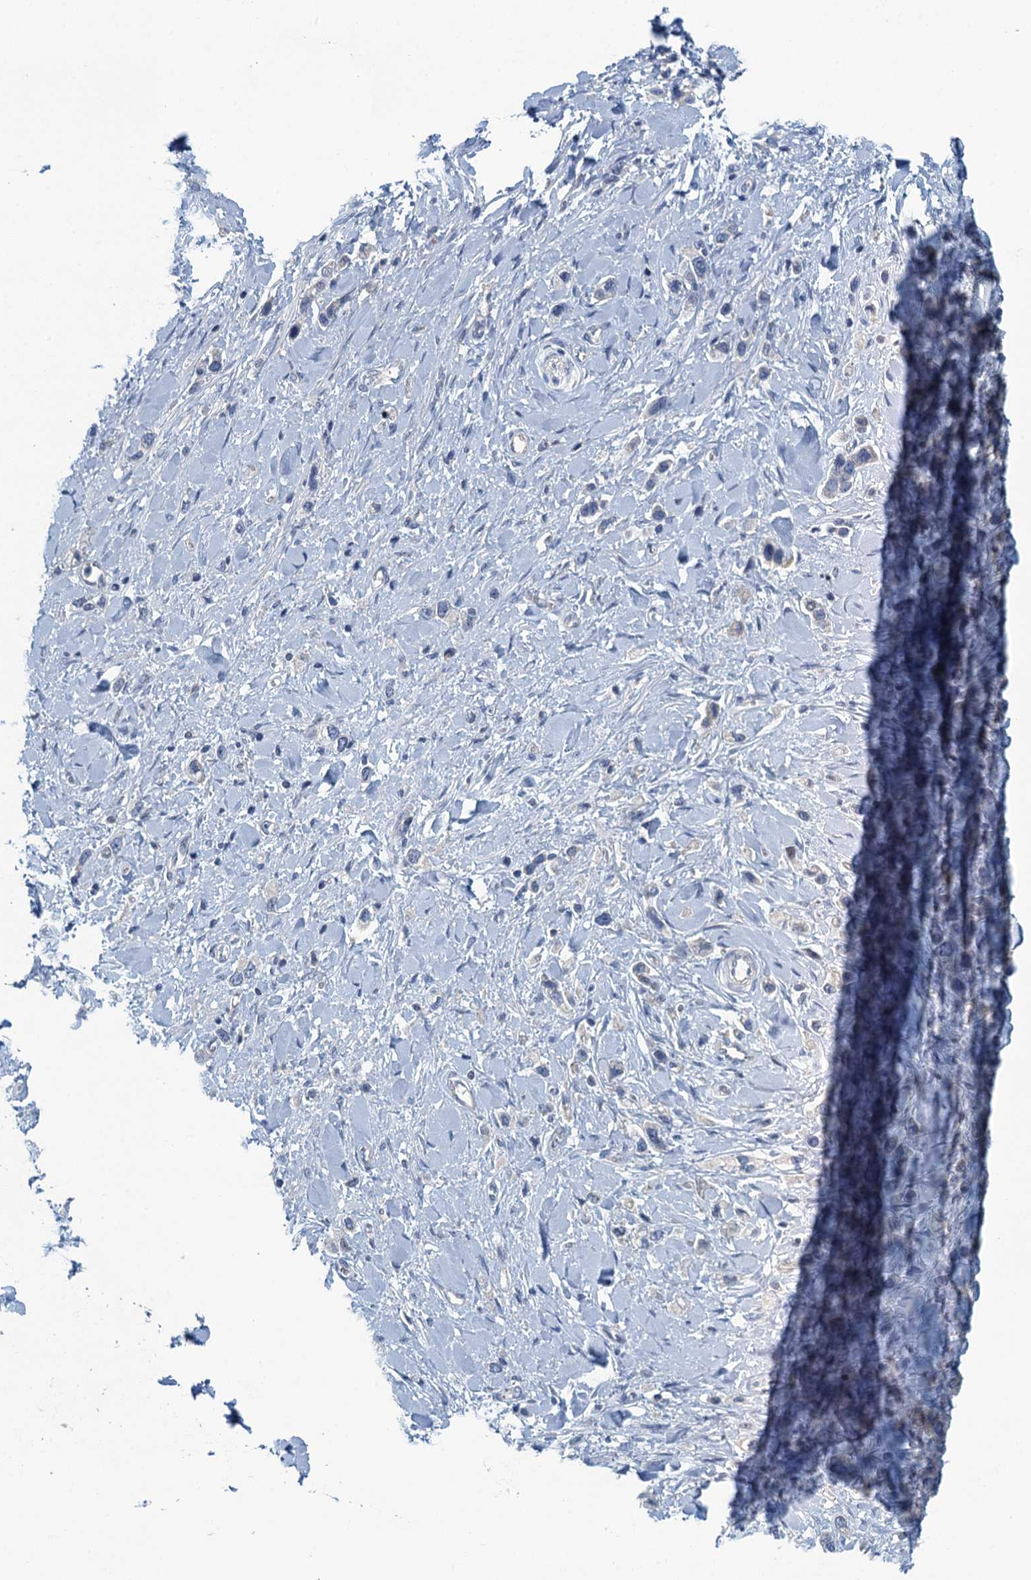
{"staining": {"intensity": "negative", "quantity": "none", "location": "none"}, "tissue": "stomach cancer", "cell_type": "Tumor cells", "image_type": "cancer", "snomed": [{"axis": "morphology", "description": "Normal tissue, NOS"}, {"axis": "morphology", "description": "Adenocarcinoma, NOS"}, {"axis": "topography", "description": "Stomach, upper"}, {"axis": "topography", "description": "Stomach"}], "caption": "Adenocarcinoma (stomach) was stained to show a protein in brown. There is no significant positivity in tumor cells.", "gene": "NCKAP1L", "patient": {"sex": "female", "age": 65}}